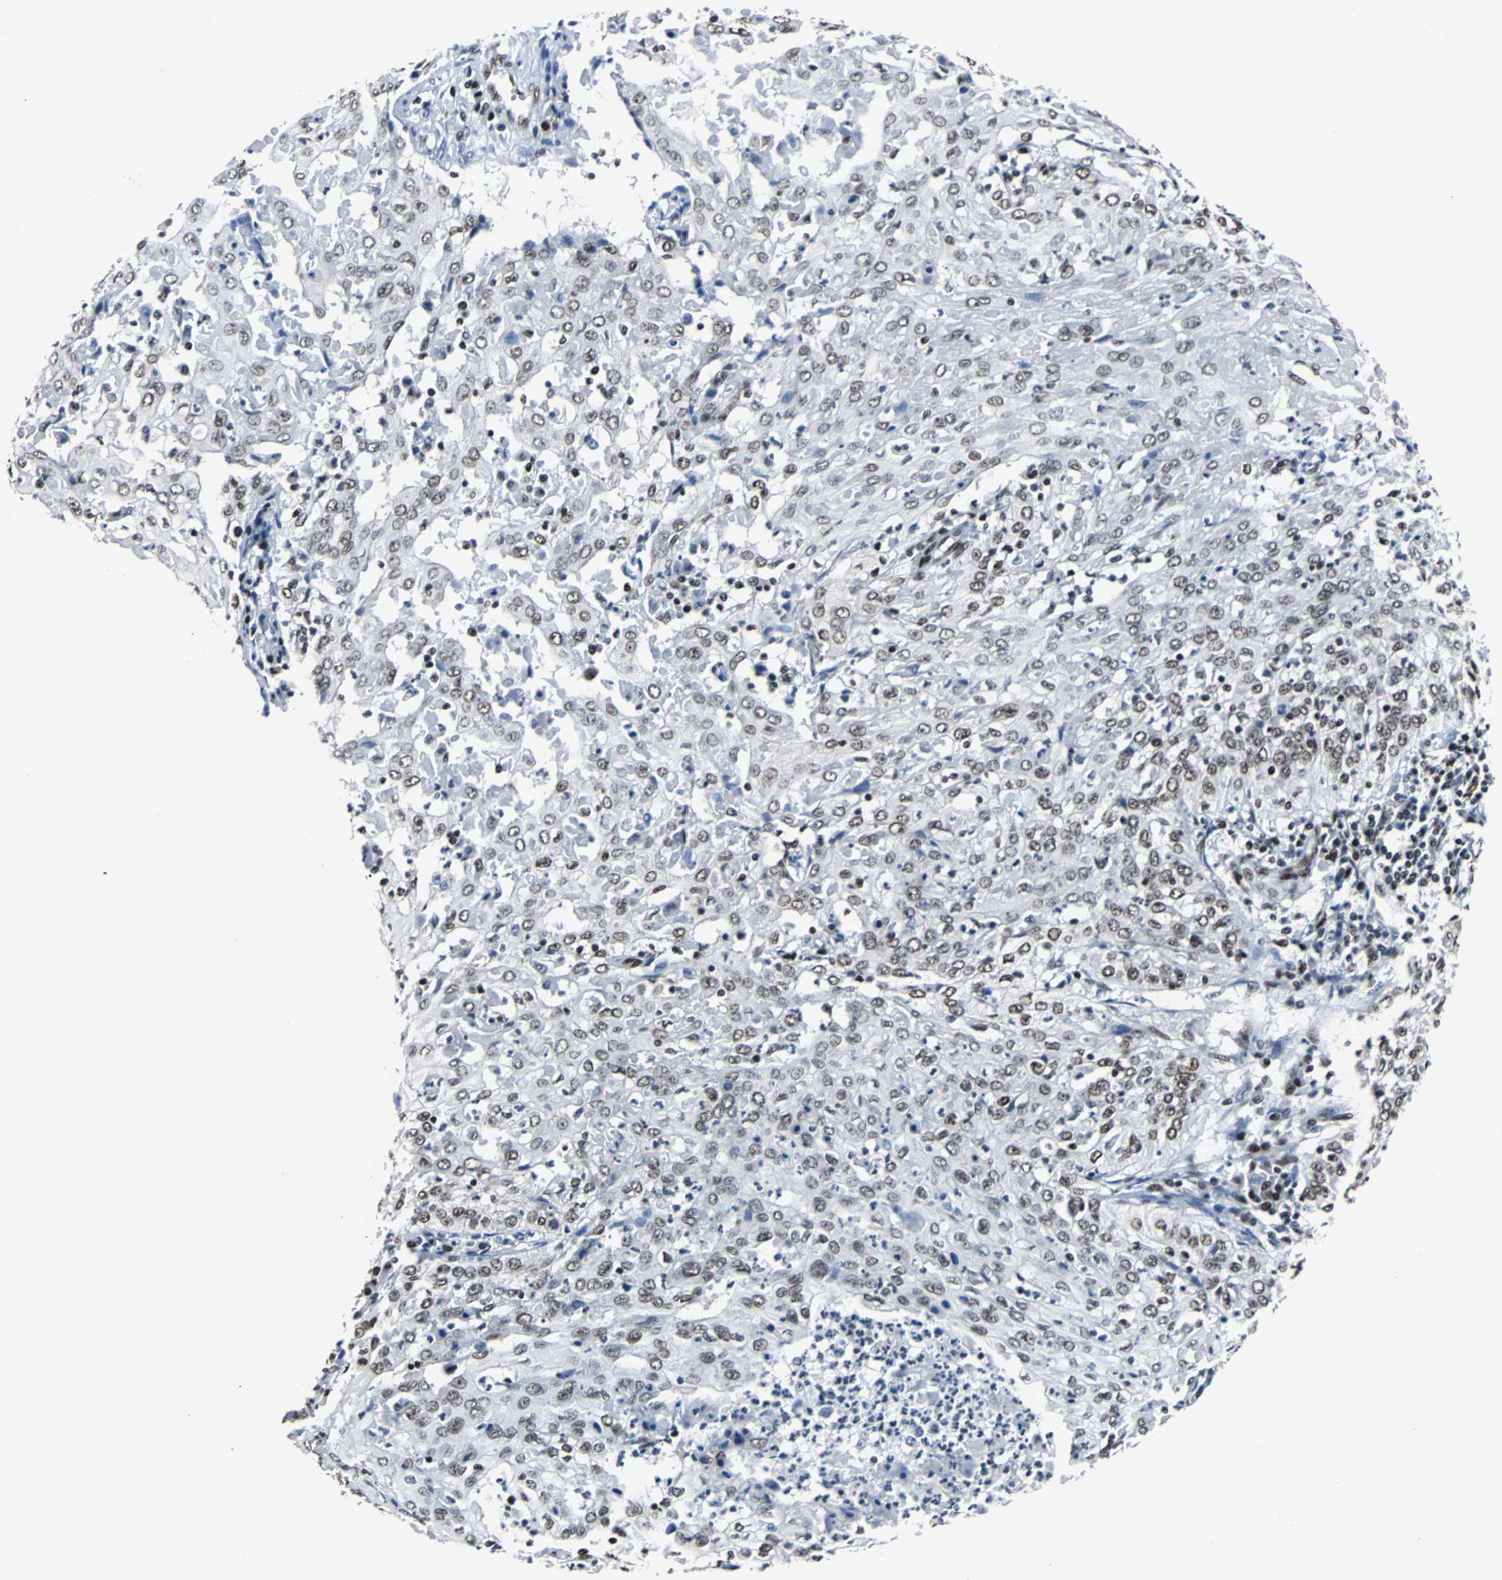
{"staining": {"intensity": "moderate", "quantity": ">75%", "location": "nuclear"}, "tissue": "cervical cancer", "cell_type": "Tumor cells", "image_type": "cancer", "snomed": [{"axis": "morphology", "description": "Squamous cell carcinoma, NOS"}, {"axis": "topography", "description": "Cervix"}], "caption": "Immunohistochemistry of cervical cancer reveals medium levels of moderate nuclear expression in about >75% of tumor cells.", "gene": "MEF2D", "patient": {"sex": "female", "age": 39}}